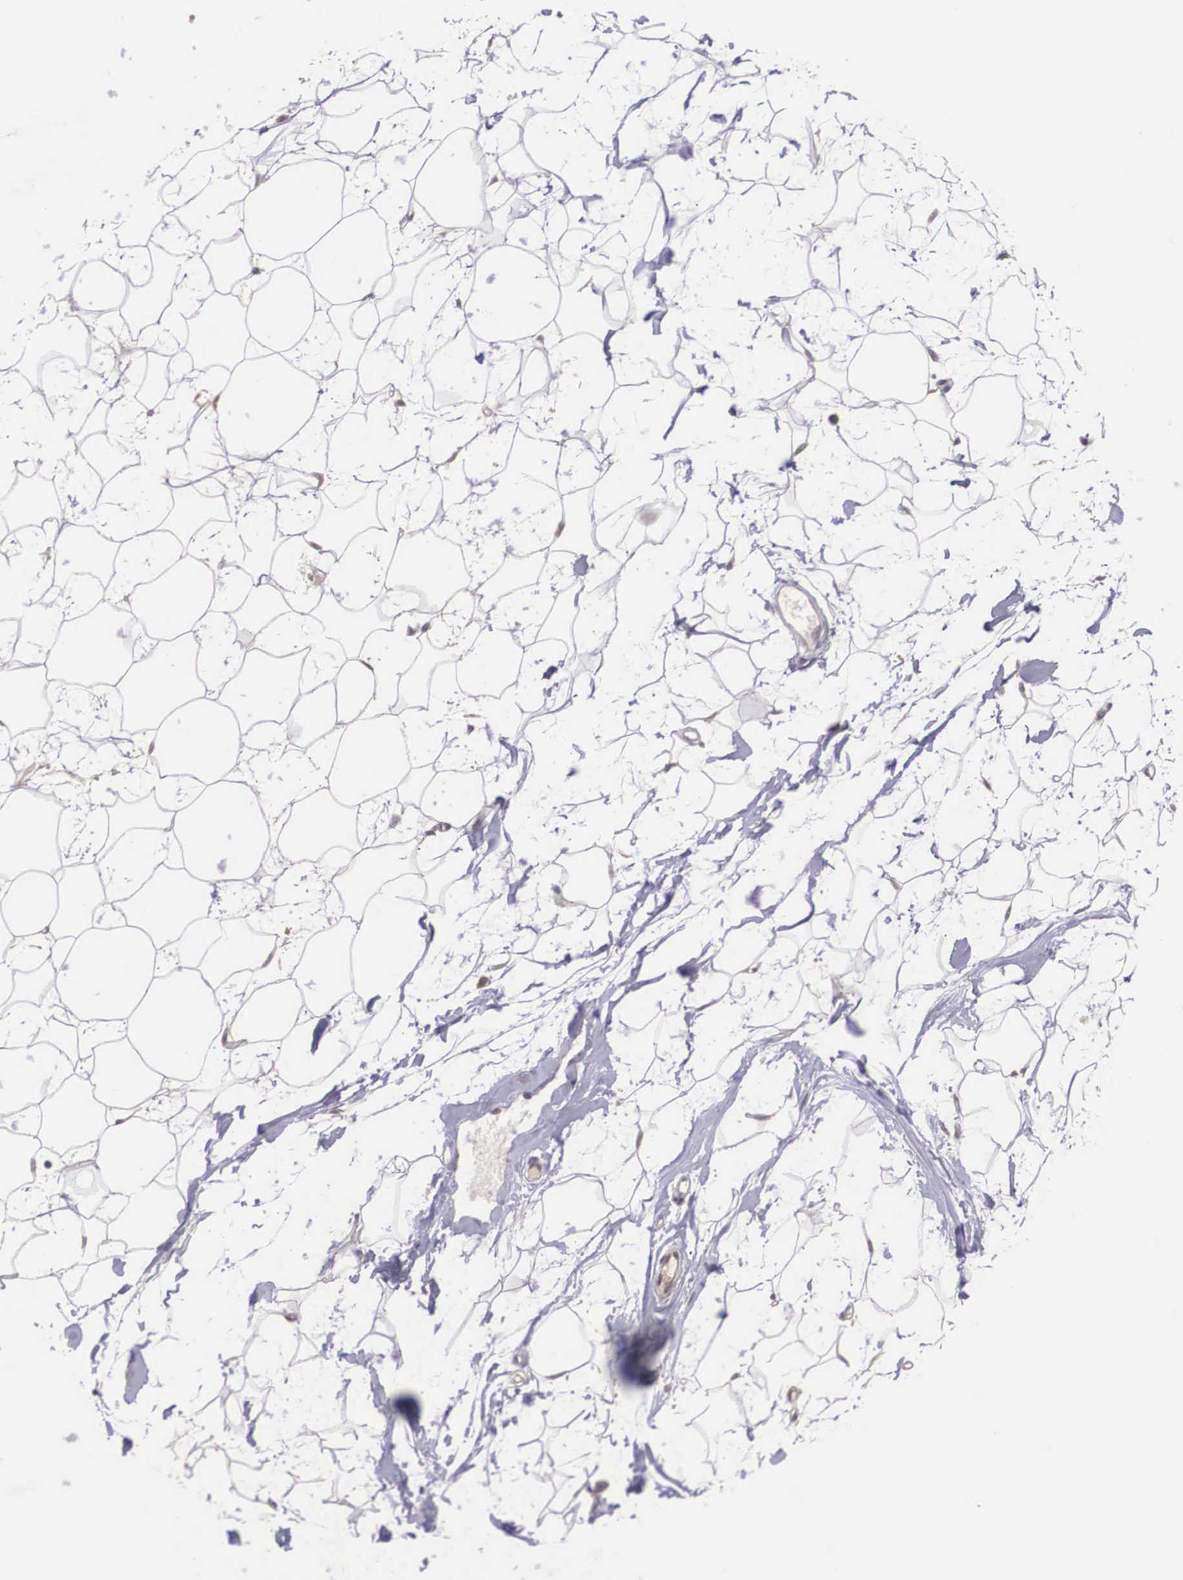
{"staining": {"intensity": "moderate", "quantity": "25%-75%", "location": "nuclear"}, "tissue": "adipose tissue", "cell_type": "Adipocytes", "image_type": "normal", "snomed": [{"axis": "morphology", "description": "Normal tissue, NOS"}, {"axis": "topography", "description": "Breast"}], "caption": "Adipocytes show moderate nuclear positivity in about 25%-75% of cells in normal adipose tissue. (Brightfield microscopy of DAB IHC at high magnification).", "gene": "VASH1", "patient": {"sex": "female", "age": 44}}